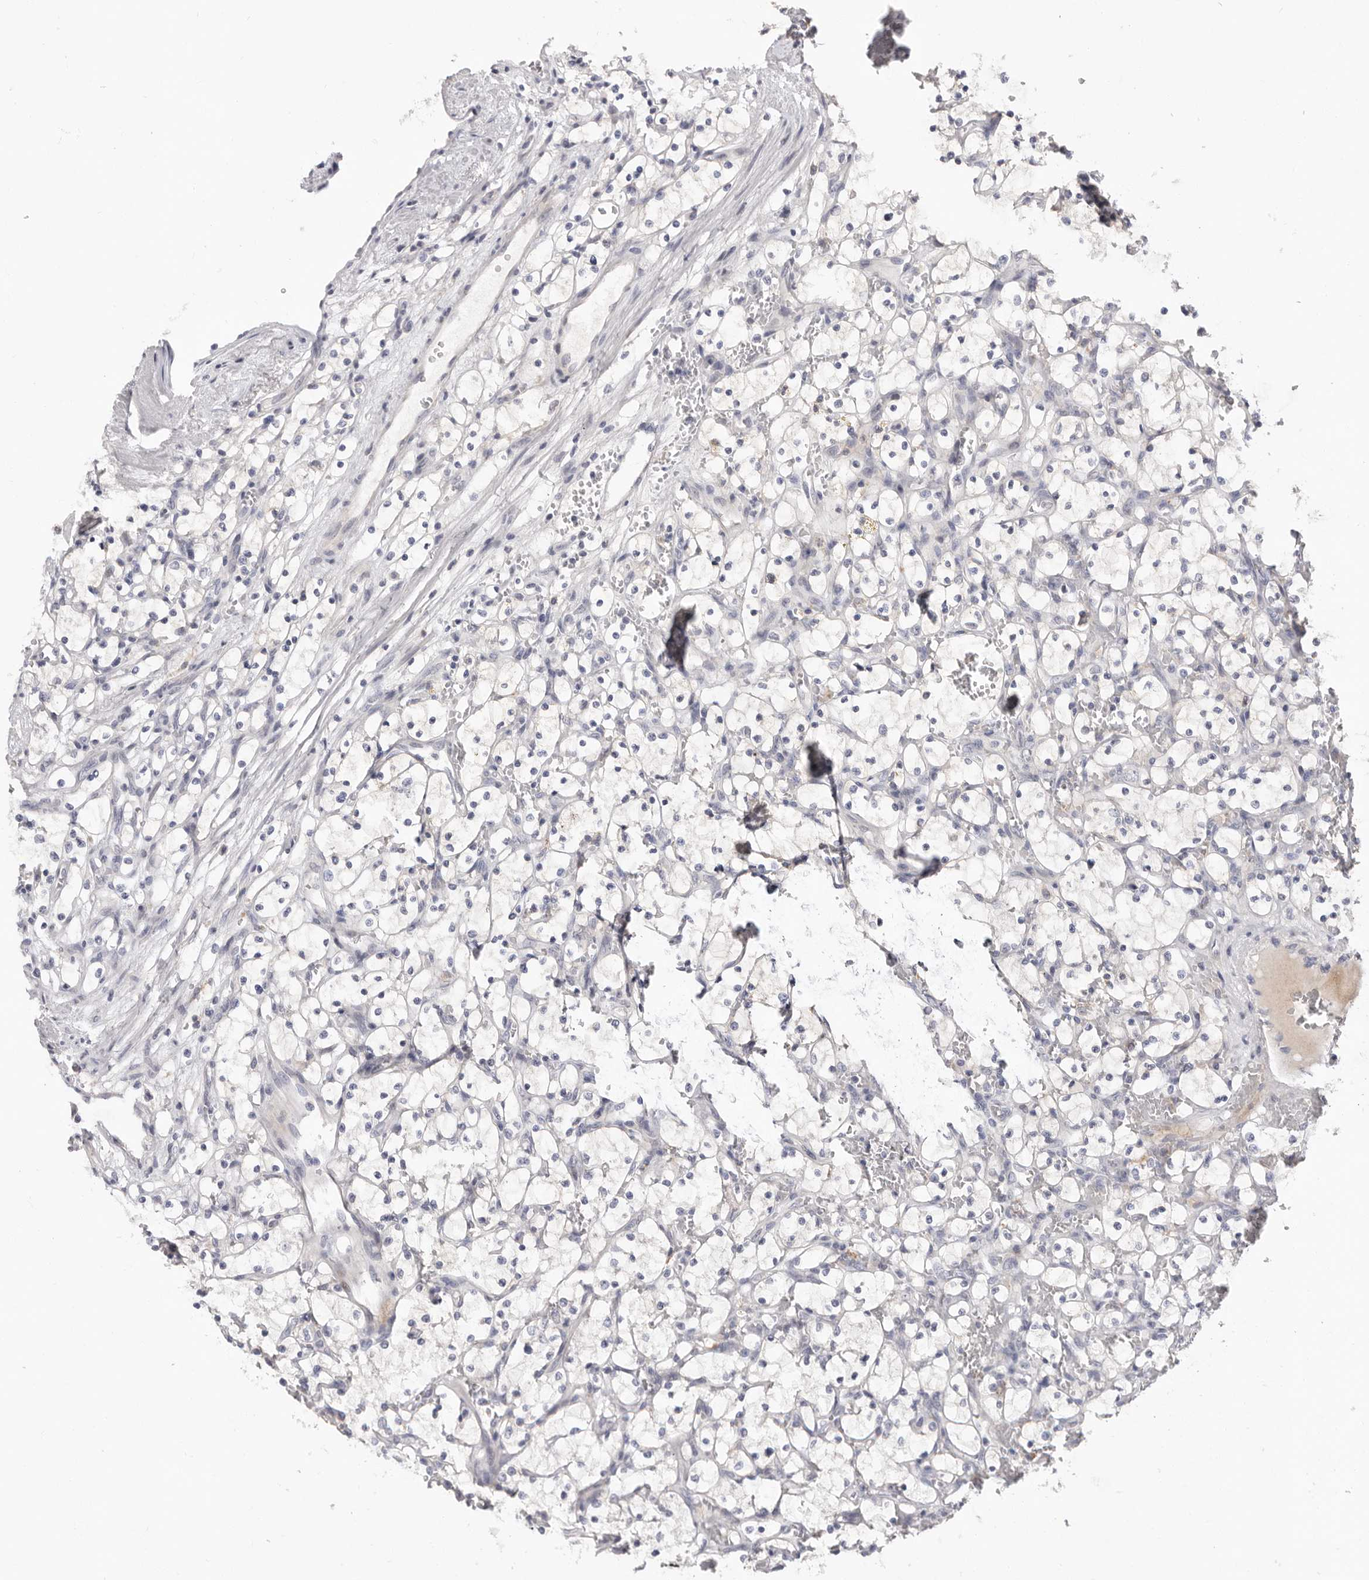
{"staining": {"intensity": "negative", "quantity": "none", "location": "none"}, "tissue": "renal cancer", "cell_type": "Tumor cells", "image_type": "cancer", "snomed": [{"axis": "morphology", "description": "Adenocarcinoma, NOS"}, {"axis": "topography", "description": "Kidney"}], "caption": "Tumor cells are negative for protein expression in human renal cancer (adenocarcinoma). Nuclei are stained in blue.", "gene": "DOP1A", "patient": {"sex": "female", "age": 69}}